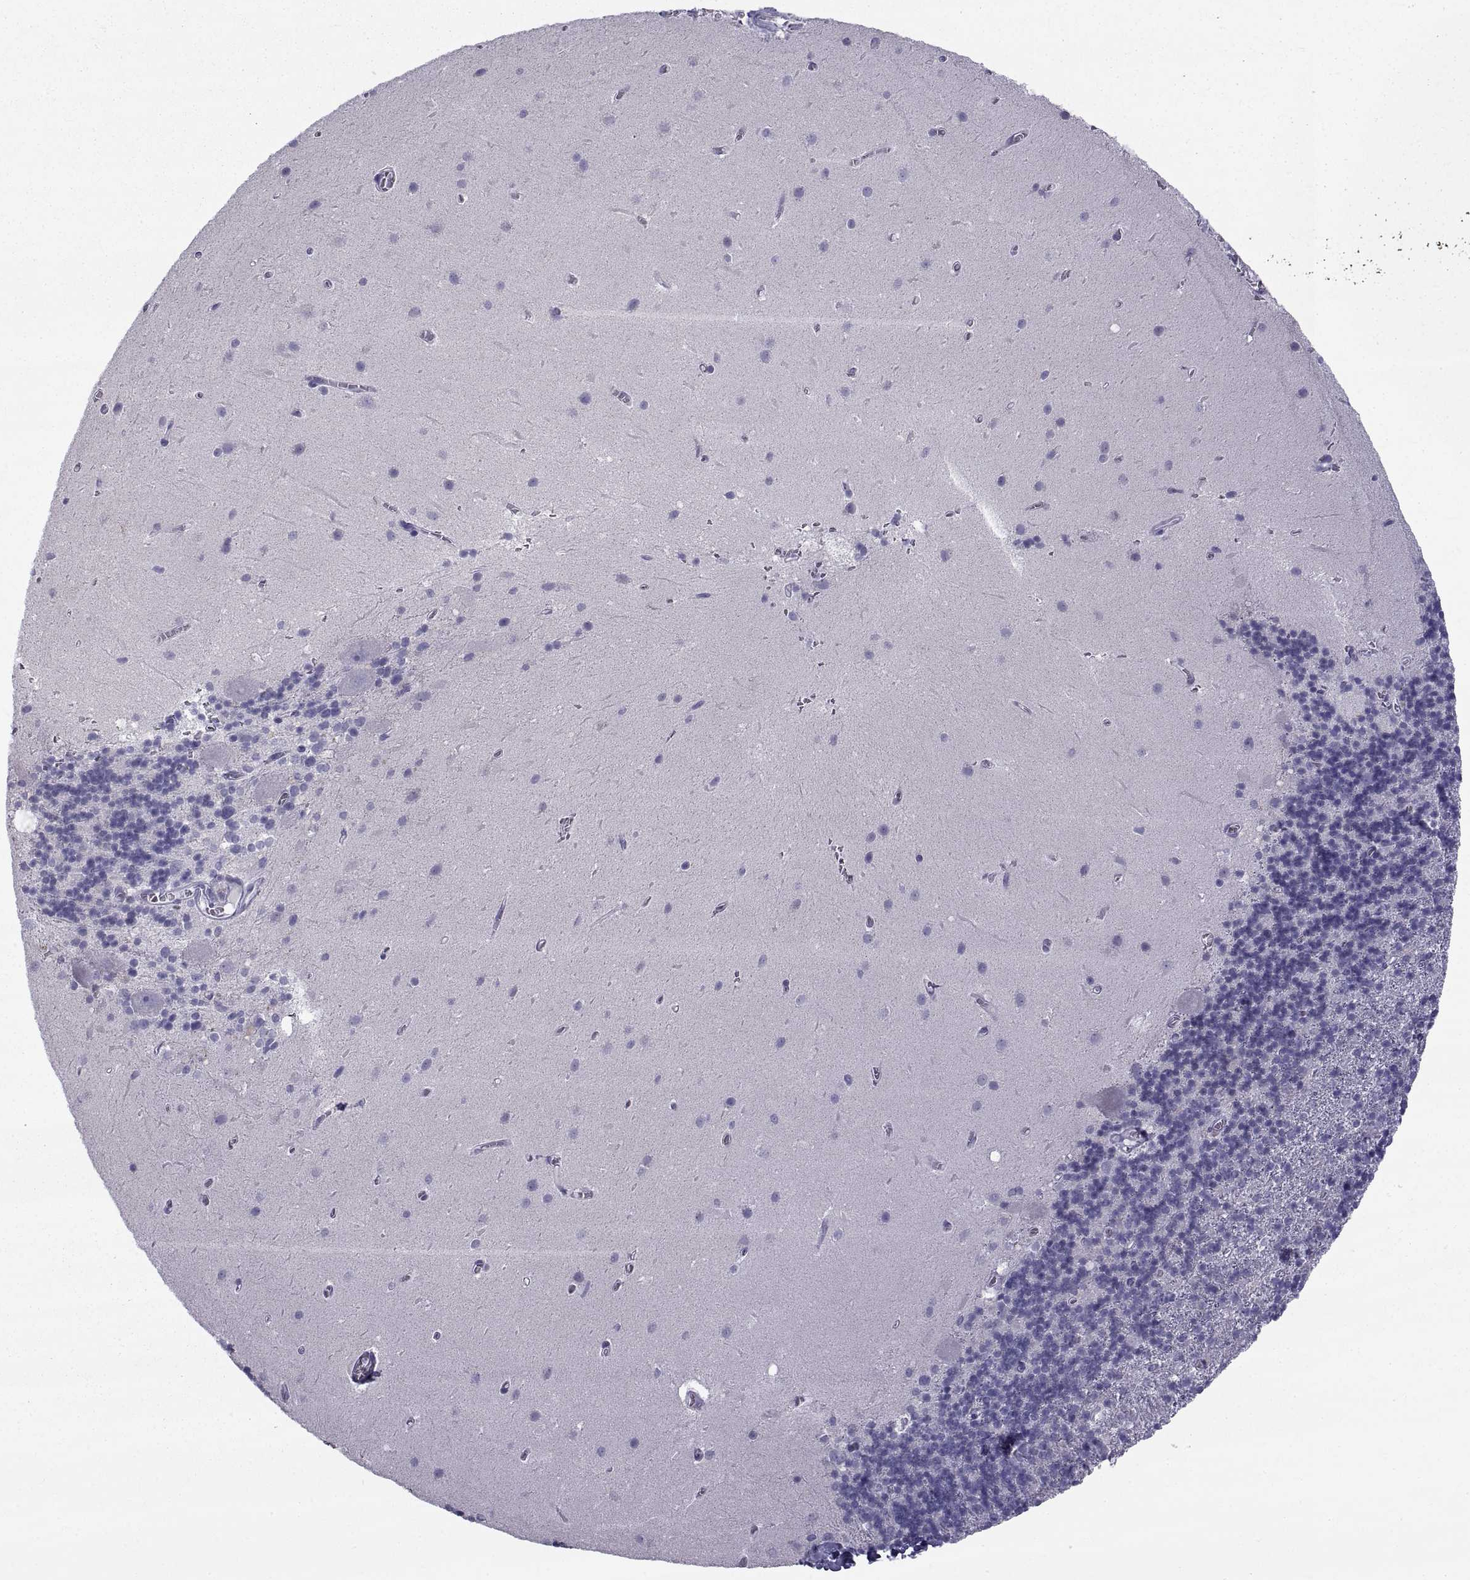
{"staining": {"intensity": "negative", "quantity": "none", "location": "none"}, "tissue": "cerebellum", "cell_type": "Cells in granular layer", "image_type": "normal", "snomed": [{"axis": "morphology", "description": "Normal tissue, NOS"}, {"axis": "topography", "description": "Cerebellum"}], "caption": "This is a image of immunohistochemistry (IHC) staining of unremarkable cerebellum, which shows no positivity in cells in granular layer. (DAB (3,3'-diaminobenzidine) immunohistochemistry, high magnification).", "gene": "NPTX2", "patient": {"sex": "male", "age": 70}}